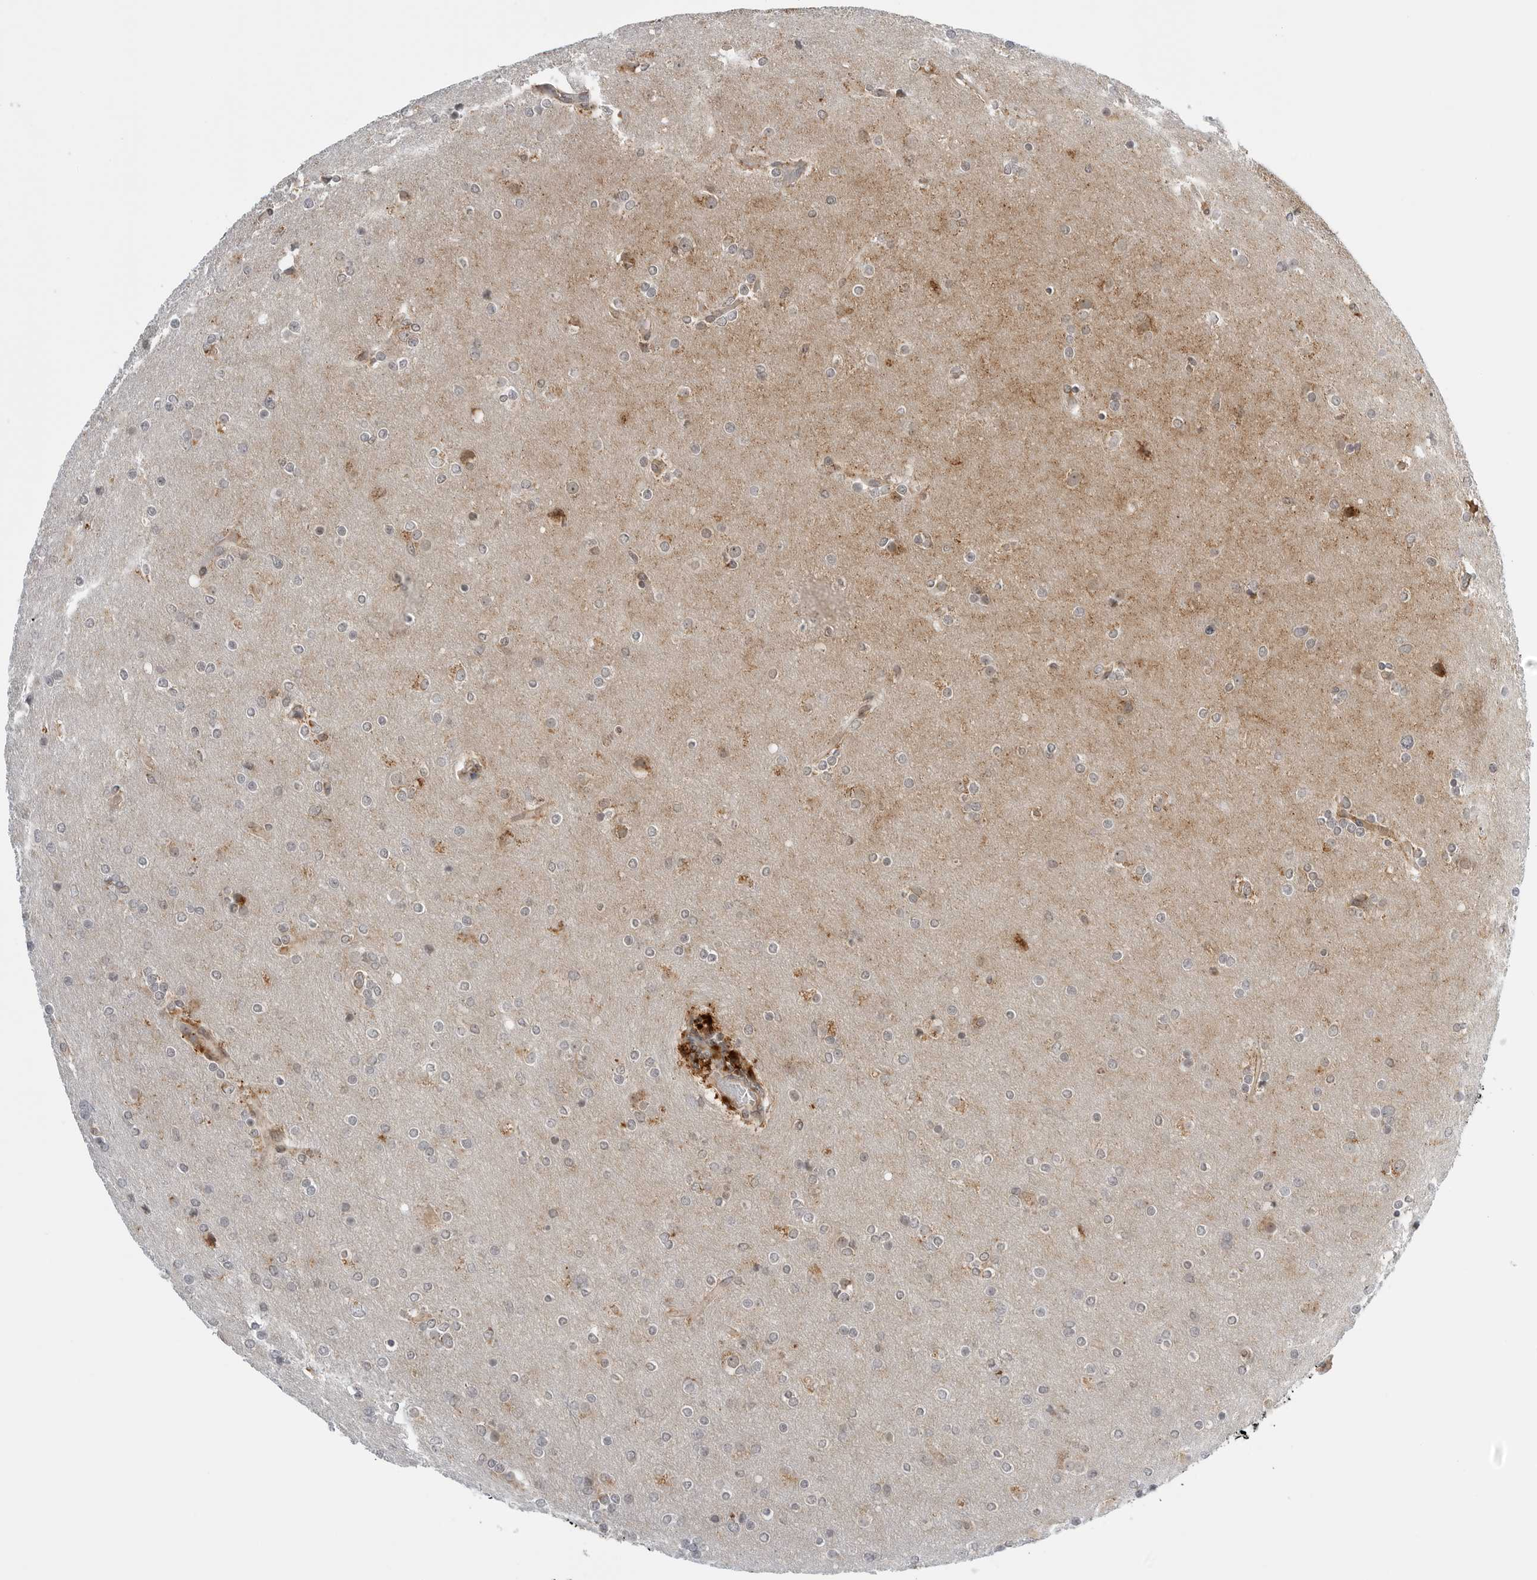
{"staining": {"intensity": "weak", "quantity": "<25%", "location": "cytoplasmic/membranous"}, "tissue": "glioma", "cell_type": "Tumor cells", "image_type": "cancer", "snomed": [{"axis": "morphology", "description": "Glioma, malignant, High grade"}, {"axis": "topography", "description": "Cerebral cortex"}], "caption": "DAB immunohistochemical staining of high-grade glioma (malignant) demonstrates no significant staining in tumor cells.", "gene": "PEX2", "patient": {"sex": "female", "age": 36}}